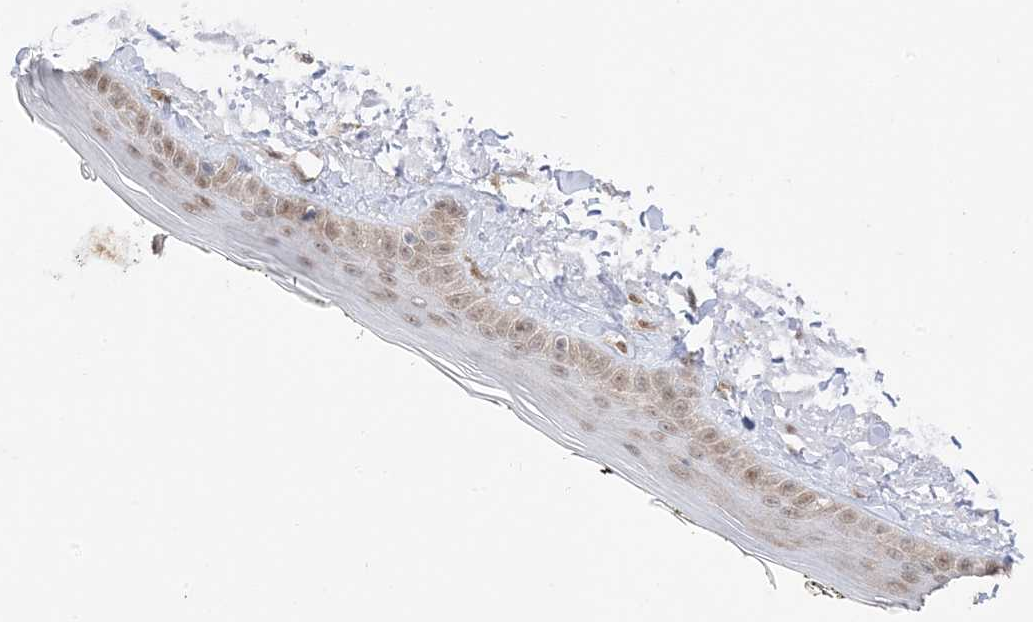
{"staining": {"intensity": "weak", "quantity": ">75%", "location": "cytoplasmic/membranous,nuclear"}, "tissue": "skin", "cell_type": "Fibroblasts", "image_type": "normal", "snomed": [{"axis": "morphology", "description": "Normal tissue, NOS"}, {"axis": "topography", "description": "Skin"}, {"axis": "topography", "description": "Skeletal muscle"}], "caption": "The image shows staining of unremarkable skin, revealing weak cytoplasmic/membranous,nuclear protein positivity (brown color) within fibroblasts. (Stains: DAB in brown, nuclei in blue, Microscopy: brightfield microscopy at high magnification).", "gene": "PTPA", "patient": {"sex": "male", "age": 83}}